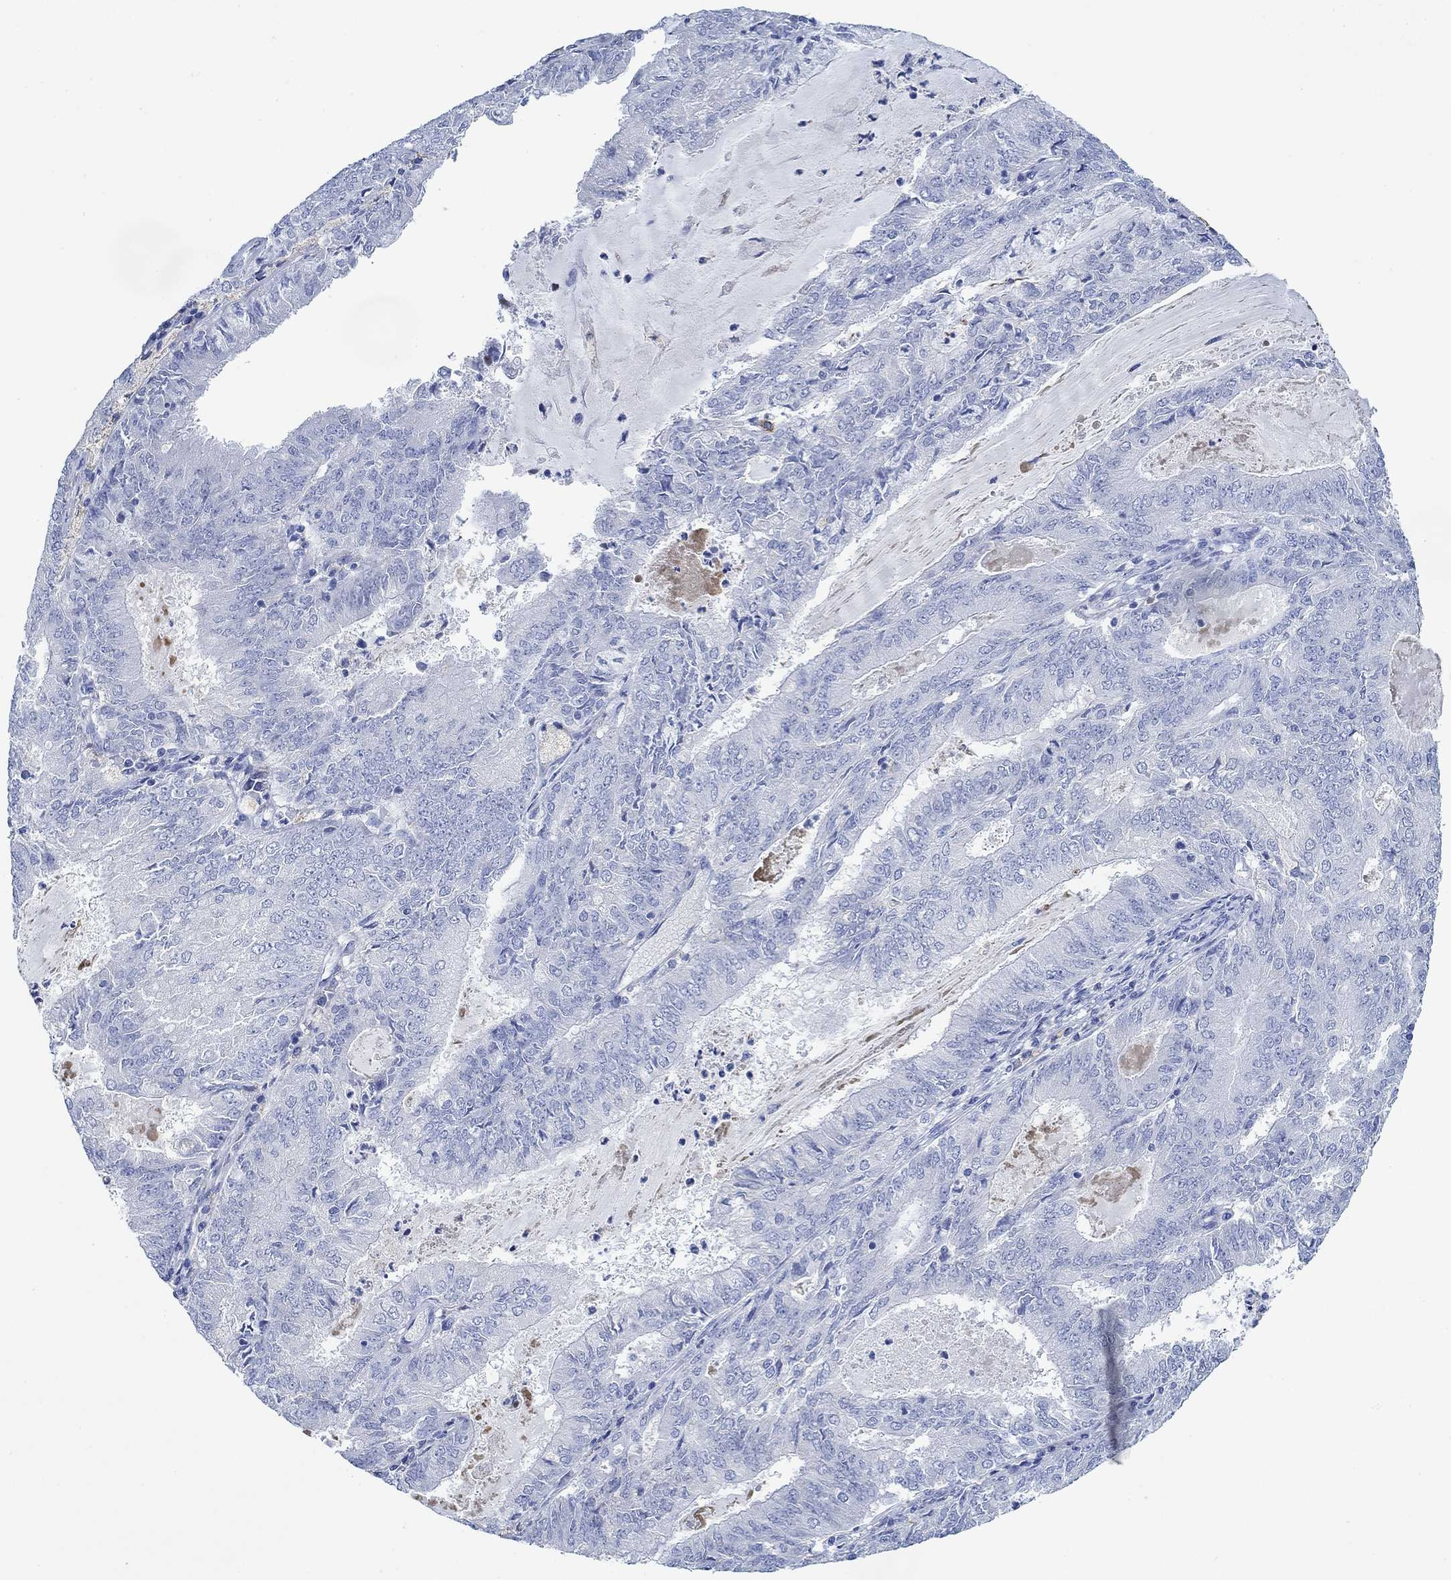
{"staining": {"intensity": "negative", "quantity": "none", "location": "none"}, "tissue": "endometrial cancer", "cell_type": "Tumor cells", "image_type": "cancer", "snomed": [{"axis": "morphology", "description": "Adenocarcinoma, NOS"}, {"axis": "topography", "description": "Endometrium"}], "caption": "The immunohistochemistry (IHC) histopathology image has no significant expression in tumor cells of endometrial cancer tissue.", "gene": "PPP1R17", "patient": {"sex": "female", "age": 57}}